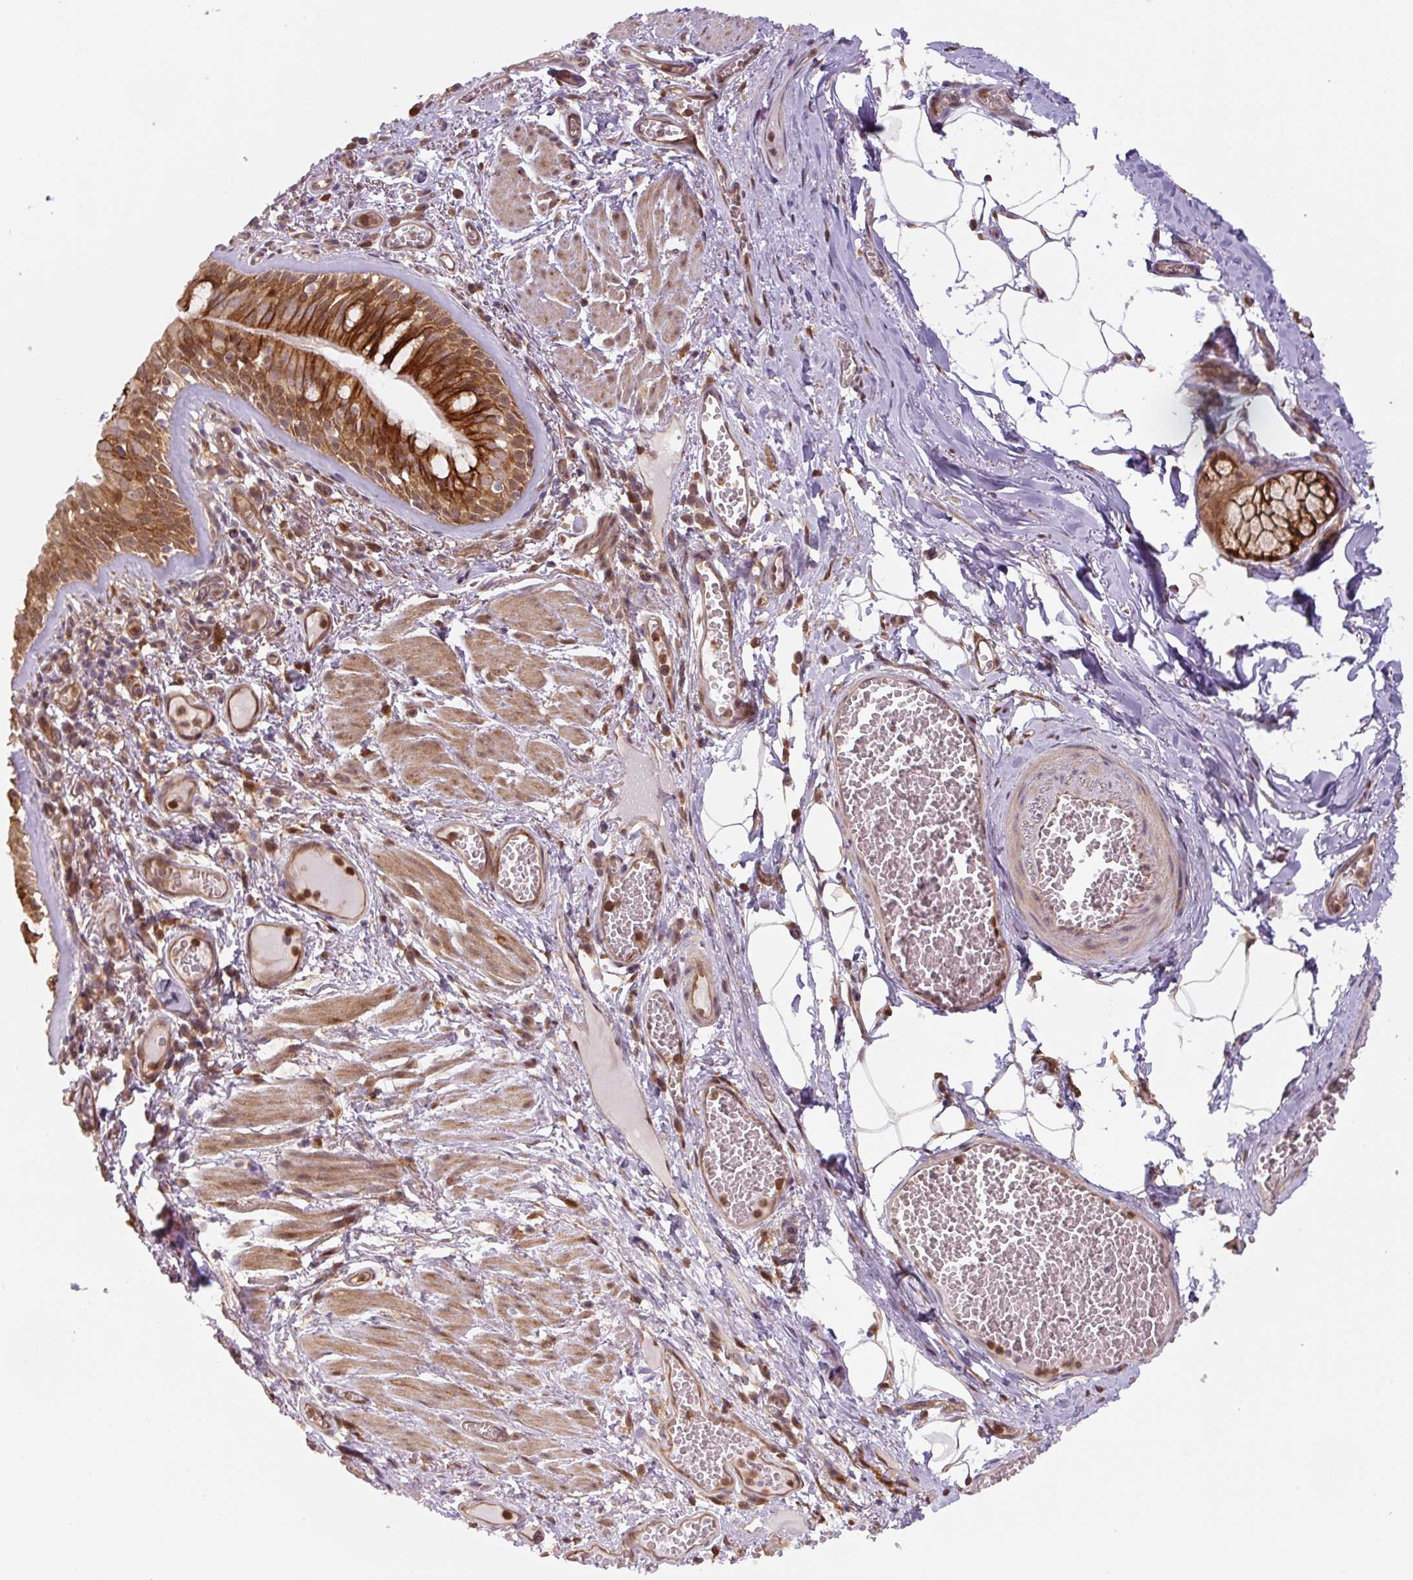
{"staining": {"intensity": "strong", "quantity": ">75%", "location": "cytoplasmic/membranous"}, "tissue": "bronchus", "cell_type": "Respiratory epithelial cells", "image_type": "normal", "snomed": [{"axis": "morphology", "description": "Normal tissue, NOS"}, {"axis": "topography", "description": "Cartilage tissue"}, {"axis": "topography", "description": "Bronchus"}], "caption": "Immunohistochemistry (DAB) staining of normal human bronchus displays strong cytoplasmic/membranous protein staining in approximately >75% of respiratory epithelial cells. Using DAB (brown) and hematoxylin (blue) stains, captured at high magnification using brightfield microscopy.", "gene": "ZSWIM7", "patient": {"sex": "male", "age": 78}}